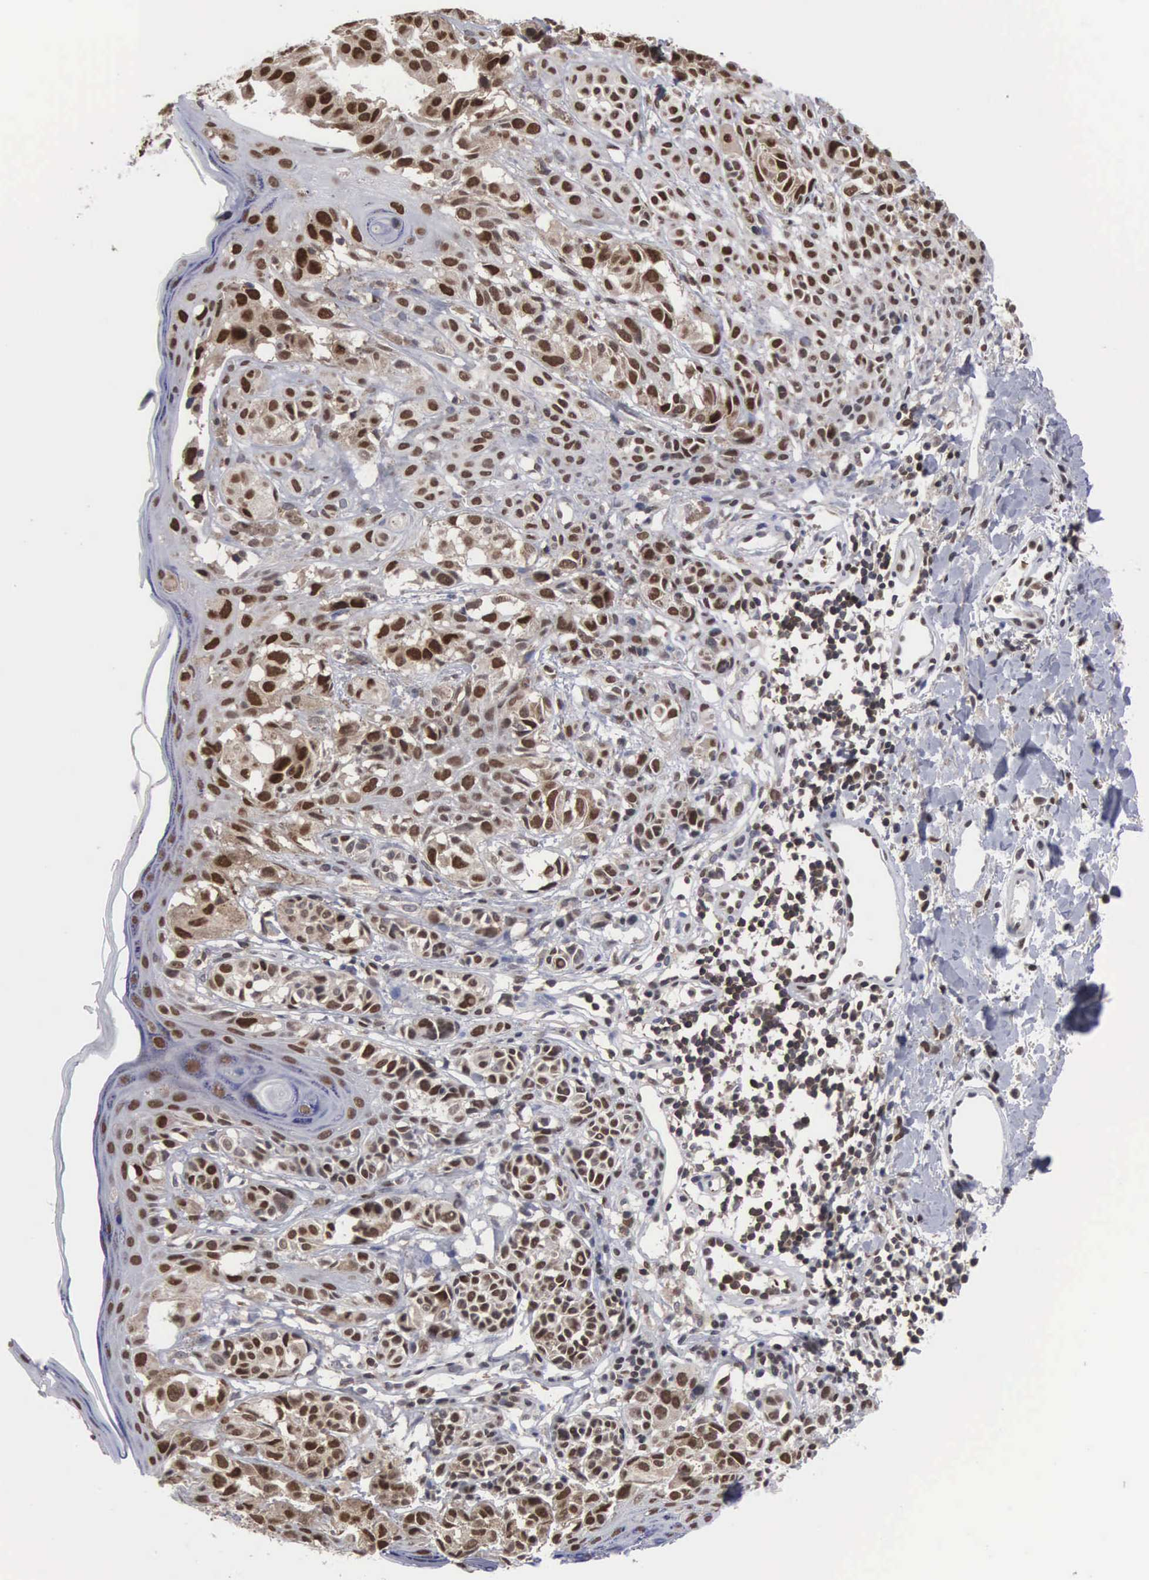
{"staining": {"intensity": "strong", "quantity": ">75%", "location": "nuclear"}, "tissue": "melanoma", "cell_type": "Tumor cells", "image_type": "cancer", "snomed": [{"axis": "morphology", "description": "Malignant melanoma, NOS"}, {"axis": "topography", "description": "Skin"}], "caption": "Immunohistochemical staining of melanoma reveals strong nuclear protein staining in about >75% of tumor cells. (Stains: DAB (3,3'-diaminobenzidine) in brown, nuclei in blue, Microscopy: brightfield microscopy at high magnification).", "gene": "TRMT5", "patient": {"sex": "male", "age": 40}}